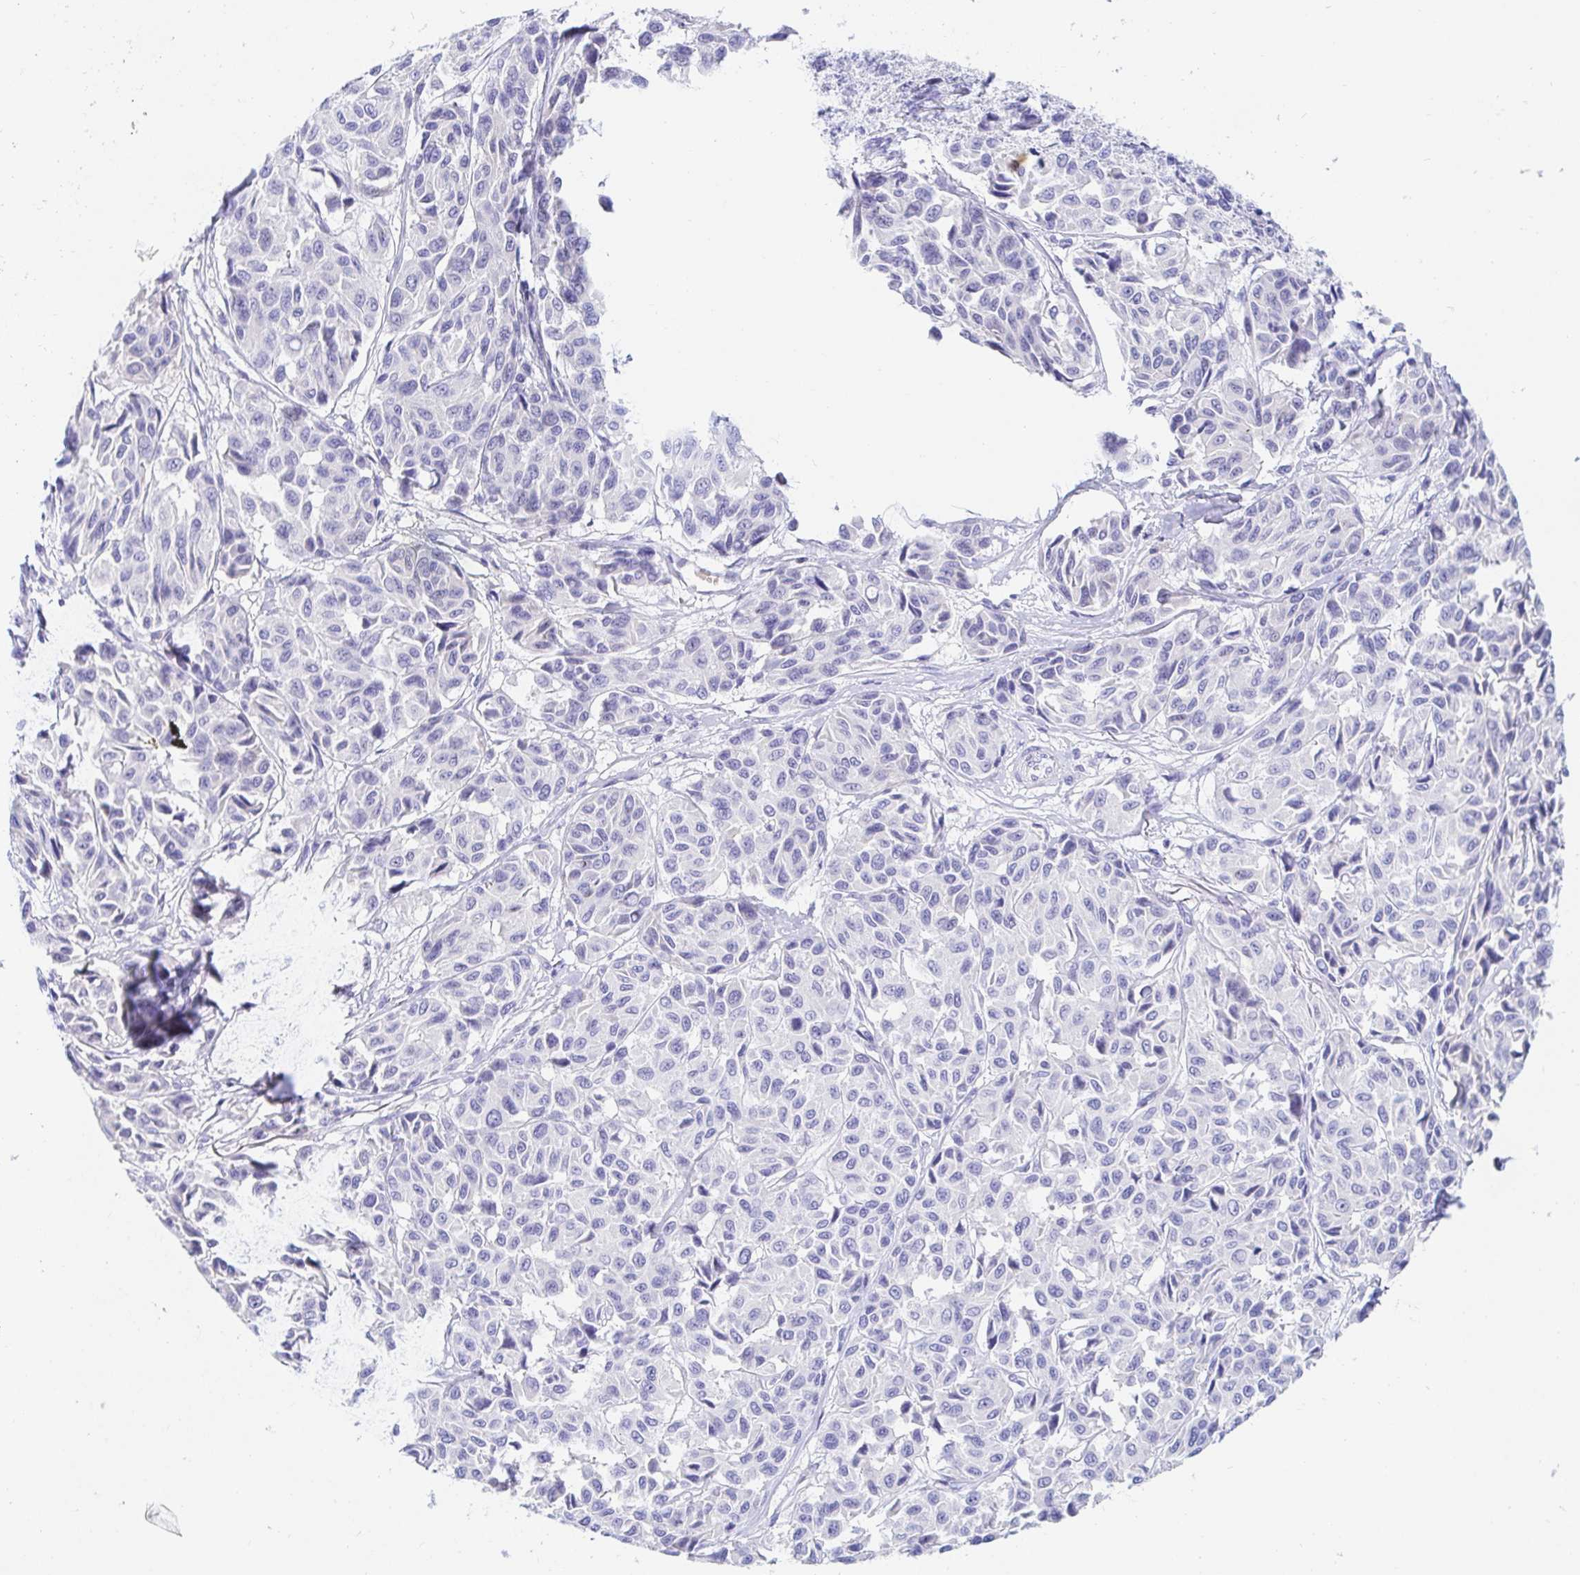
{"staining": {"intensity": "negative", "quantity": "none", "location": "none"}, "tissue": "melanoma", "cell_type": "Tumor cells", "image_type": "cancer", "snomed": [{"axis": "morphology", "description": "Malignant melanoma, NOS"}, {"axis": "topography", "description": "Skin"}], "caption": "This photomicrograph is of malignant melanoma stained with IHC to label a protein in brown with the nuclei are counter-stained blue. There is no staining in tumor cells. (Immunohistochemistry (ihc), brightfield microscopy, high magnification).", "gene": "NR2E1", "patient": {"sex": "female", "age": 66}}